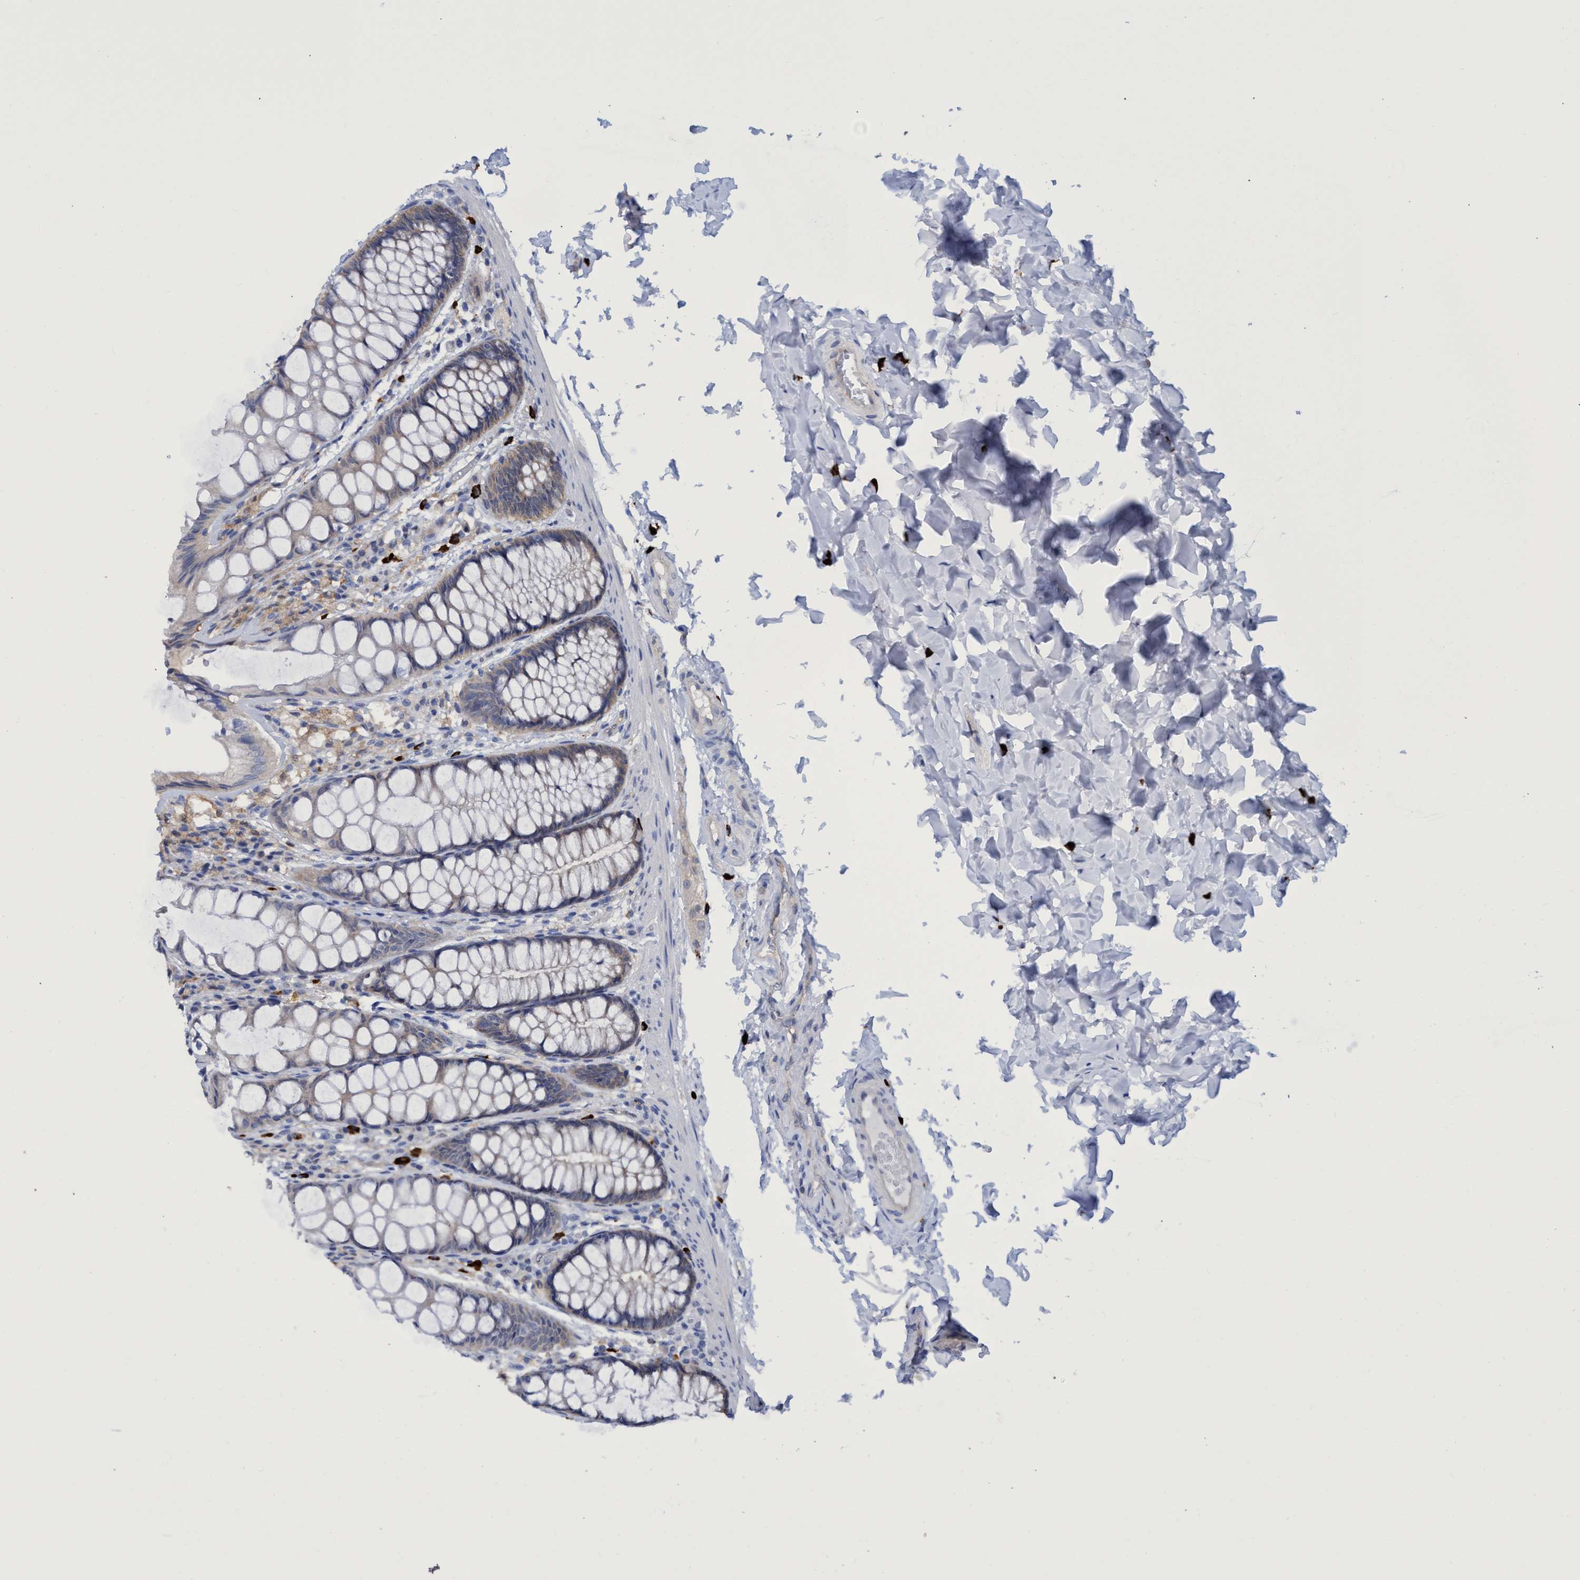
{"staining": {"intensity": "negative", "quantity": "none", "location": "none"}, "tissue": "colon", "cell_type": "Endothelial cells", "image_type": "normal", "snomed": [{"axis": "morphology", "description": "Normal tissue, NOS"}, {"axis": "topography", "description": "Colon"}], "caption": "Colon stained for a protein using immunohistochemistry (IHC) reveals no staining endothelial cells.", "gene": "PNPO", "patient": {"sex": "male", "age": 47}}